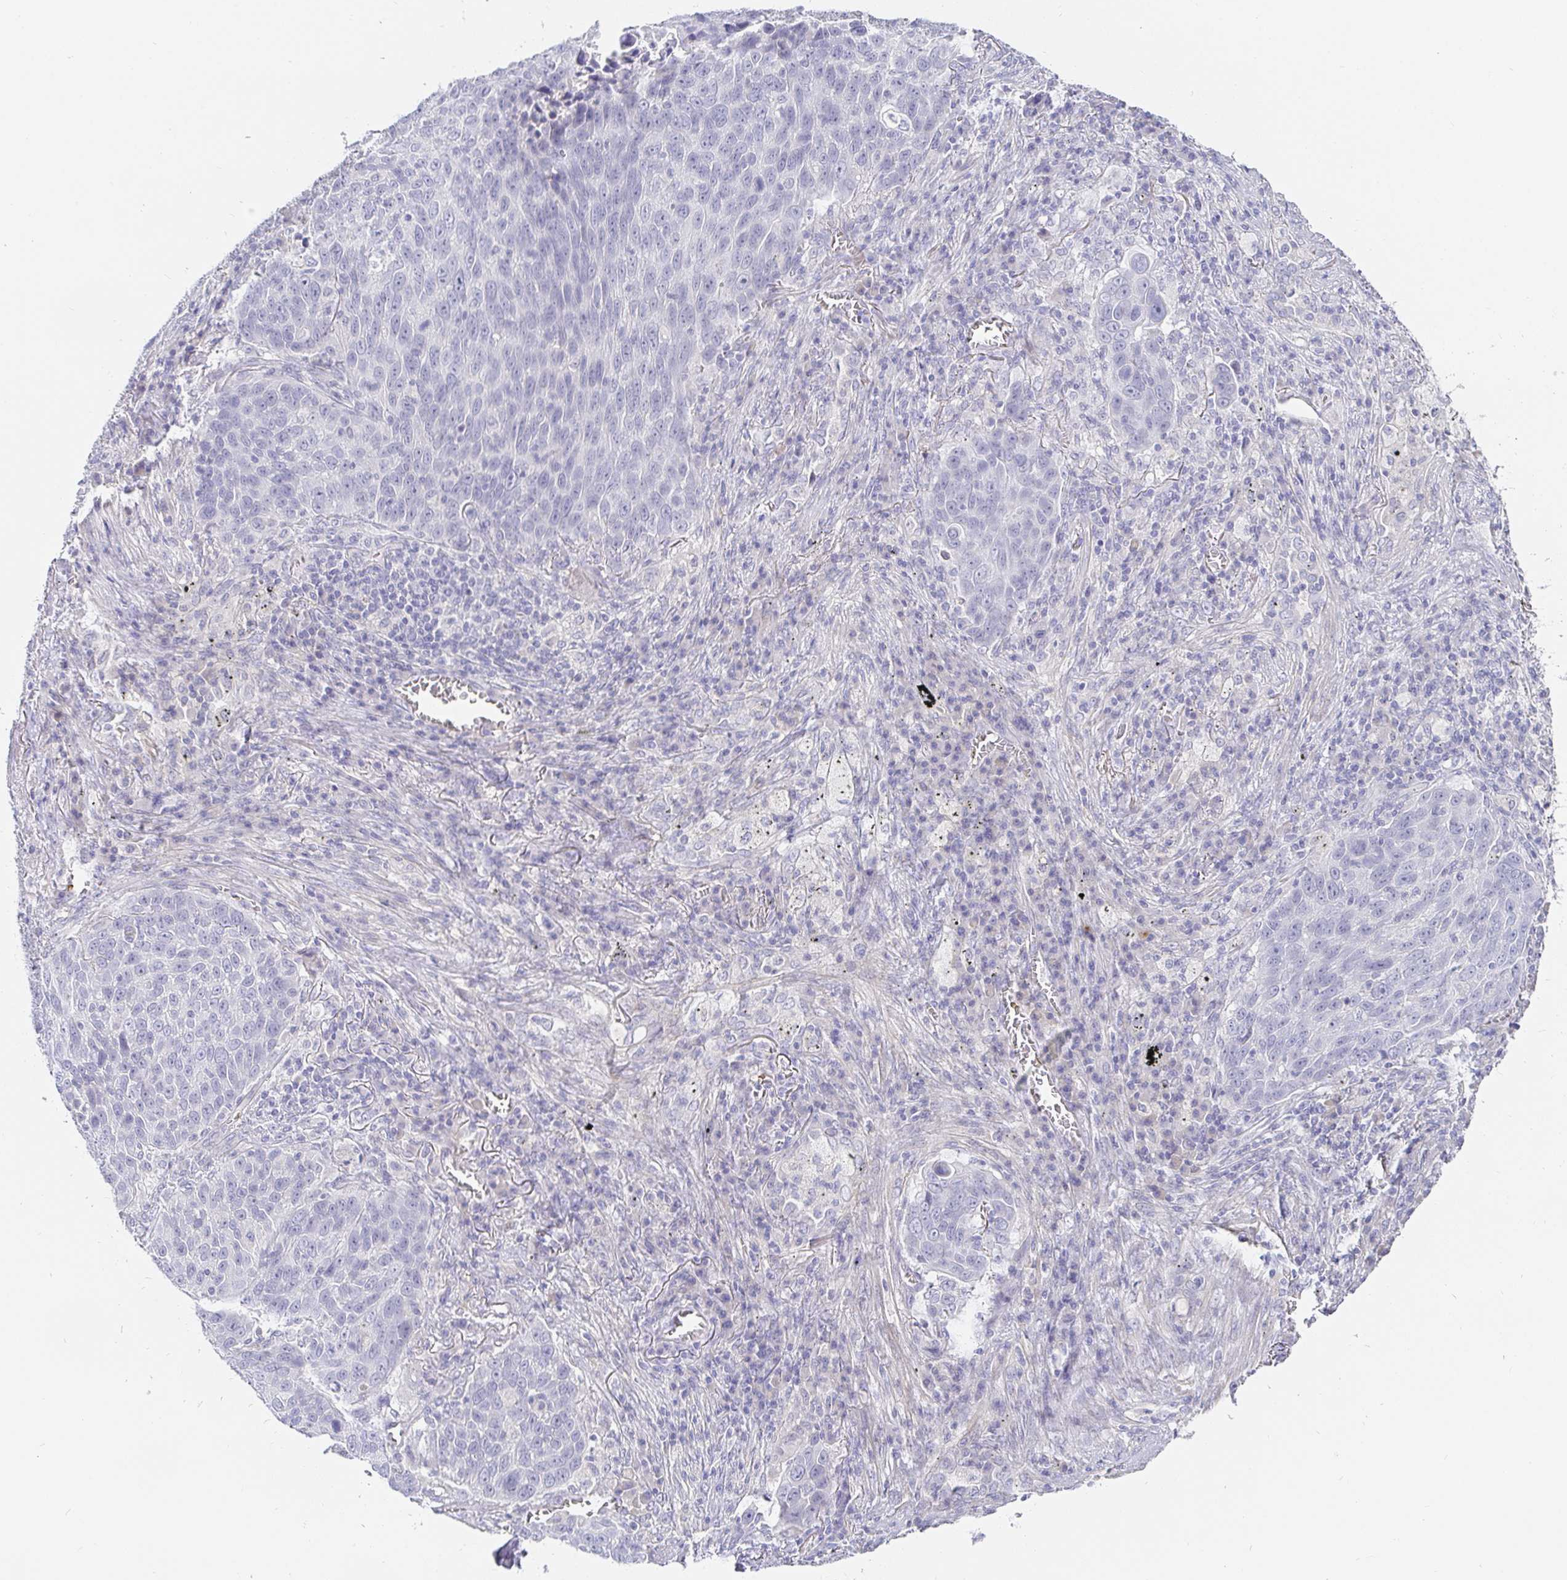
{"staining": {"intensity": "negative", "quantity": "none", "location": "none"}, "tissue": "lung cancer", "cell_type": "Tumor cells", "image_type": "cancer", "snomed": [{"axis": "morphology", "description": "Squamous cell carcinoma, NOS"}, {"axis": "topography", "description": "Lung"}], "caption": "A high-resolution histopathology image shows IHC staining of squamous cell carcinoma (lung), which exhibits no significant expression in tumor cells.", "gene": "FGF21", "patient": {"sex": "male", "age": 78}}